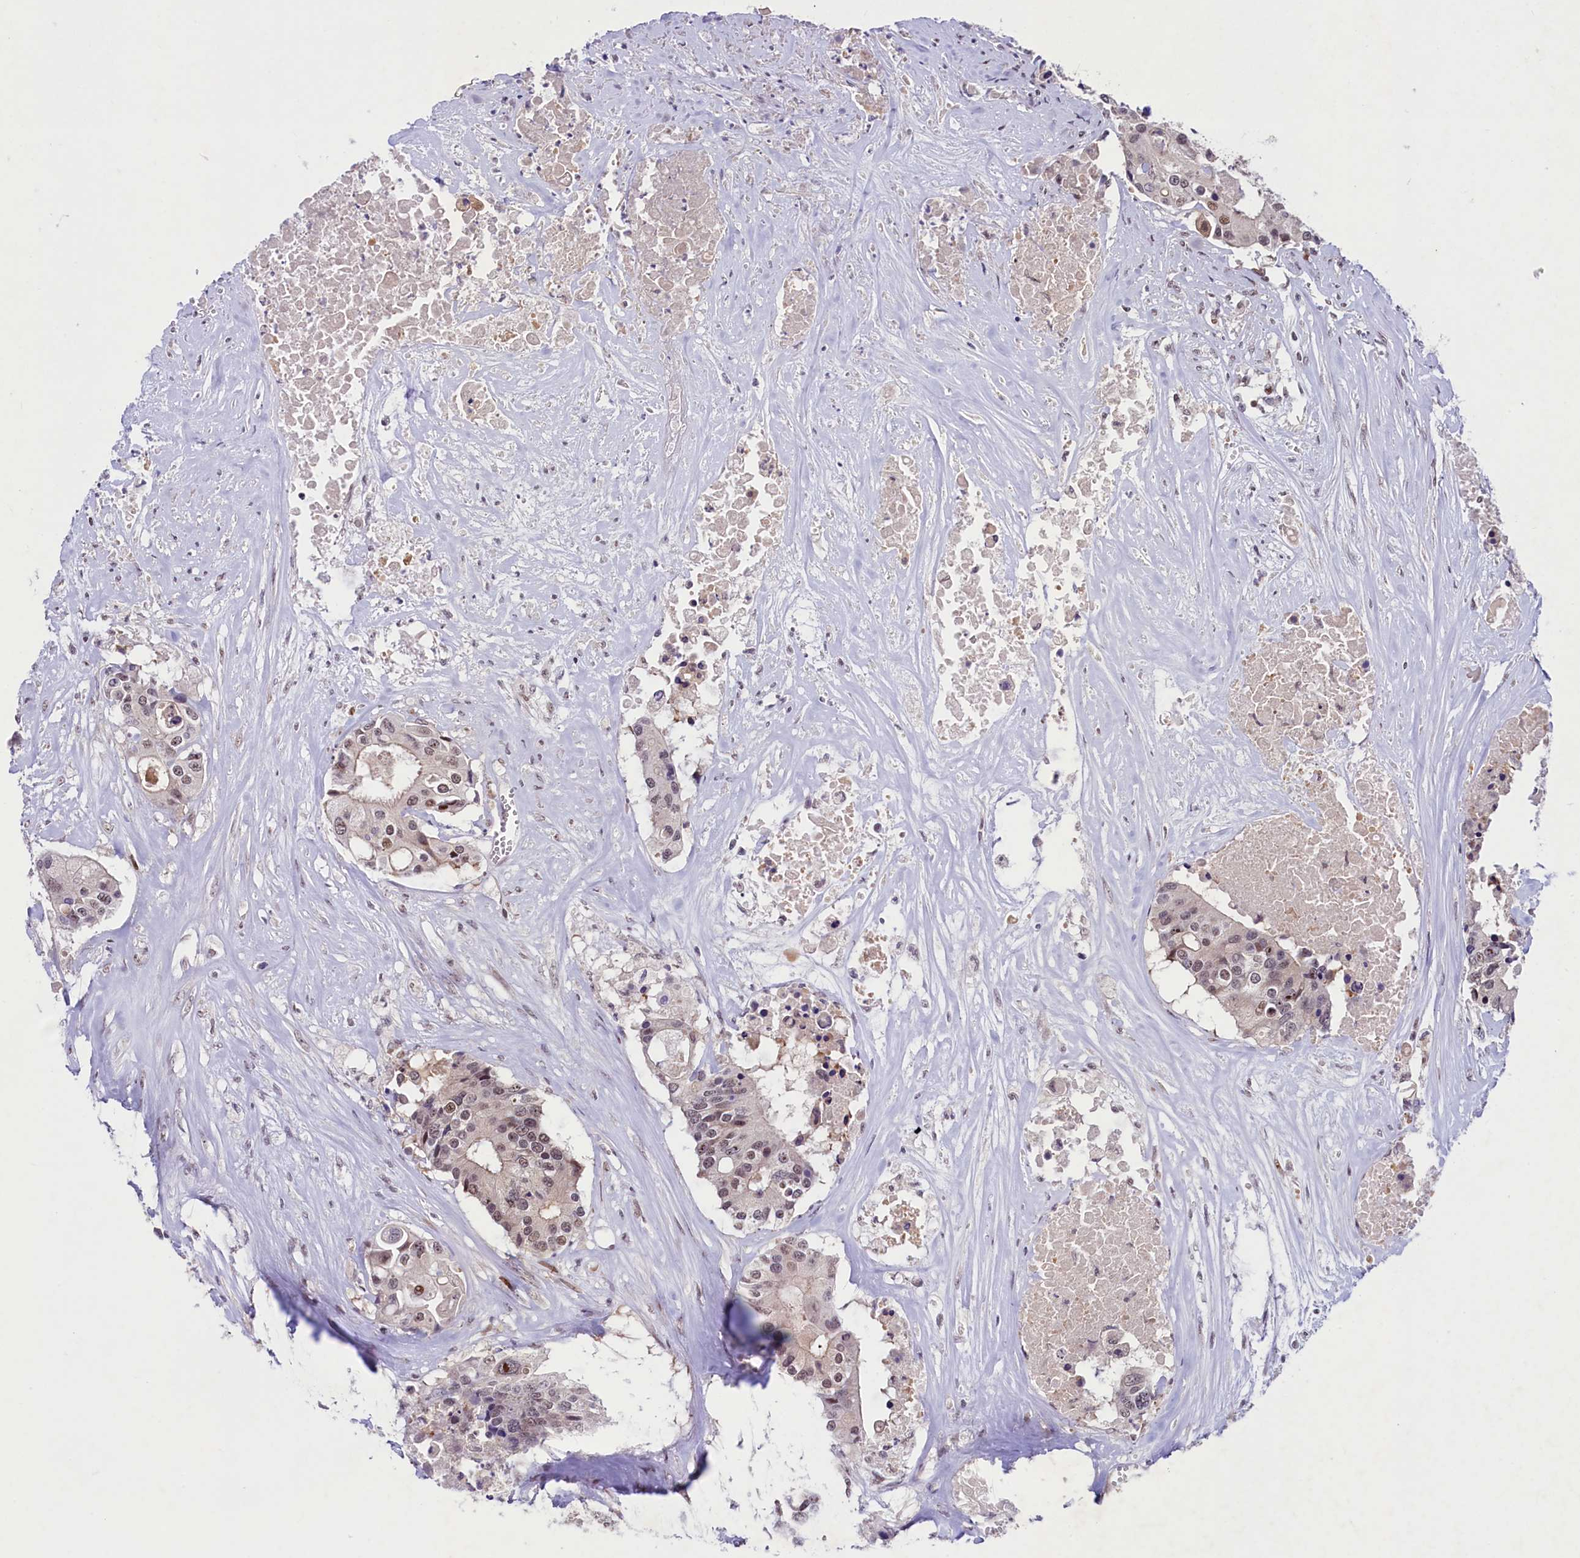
{"staining": {"intensity": "weak", "quantity": ">75%", "location": "nuclear"}, "tissue": "colorectal cancer", "cell_type": "Tumor cells", "image_type": "cancer", "snomed": [{"axis": "morphology", "description": "Adenocarcinoma, NOS"}, {"axis": "topography", "description": "Colon"}], "caption": "A brown stain shows weak nuclear expression of a protein in human colorectal adenocarcinoma tumor cells.", "gene": "ANKS3", "patient": {"sex": "male", "age": 77}}